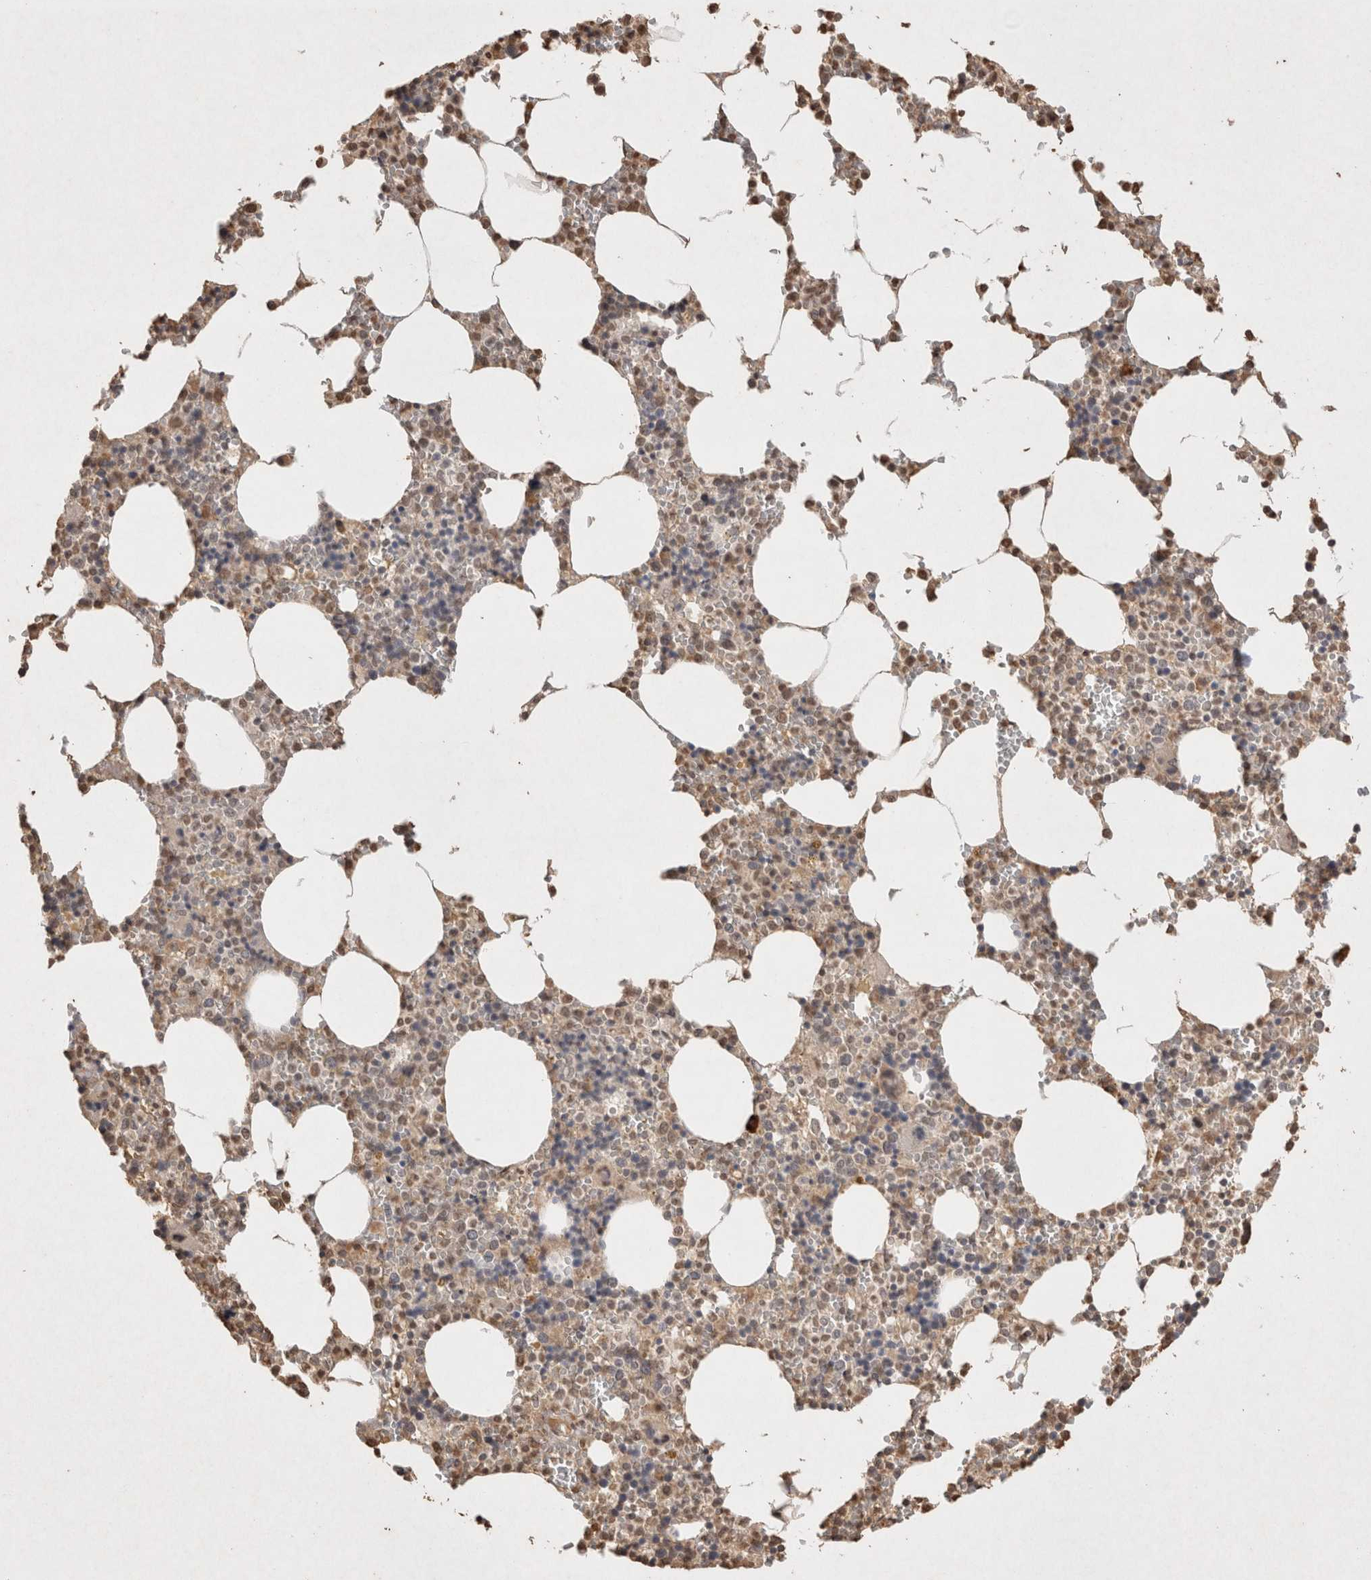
{"staining": {"intensity": "weak", "quantity": "25%-75%", "location": "nuclear"}, "tissue": "bone marrow", "cell_type": "Hematopoietic cells", "image_type": "normal", "snomed": [{"axis": "morphology", "description": "Normal tissue, NOS"}, {"axis": "topography", "description": "Bone marrow"}], "caption": "Bone marrow stained with DAB (3,3'-diaminobenzidine) IHC reveals low levels of weak nuclear expression in about 25%-75% of hematopoietic cells. The staining was performed using DAB (3,3'-diaminobenzidine), with brown indicating positive protein expression. Nuclei are stained blue with hematoxylin.", "gene": "MLX", "patient": {"sex": "male", "age": 70}}